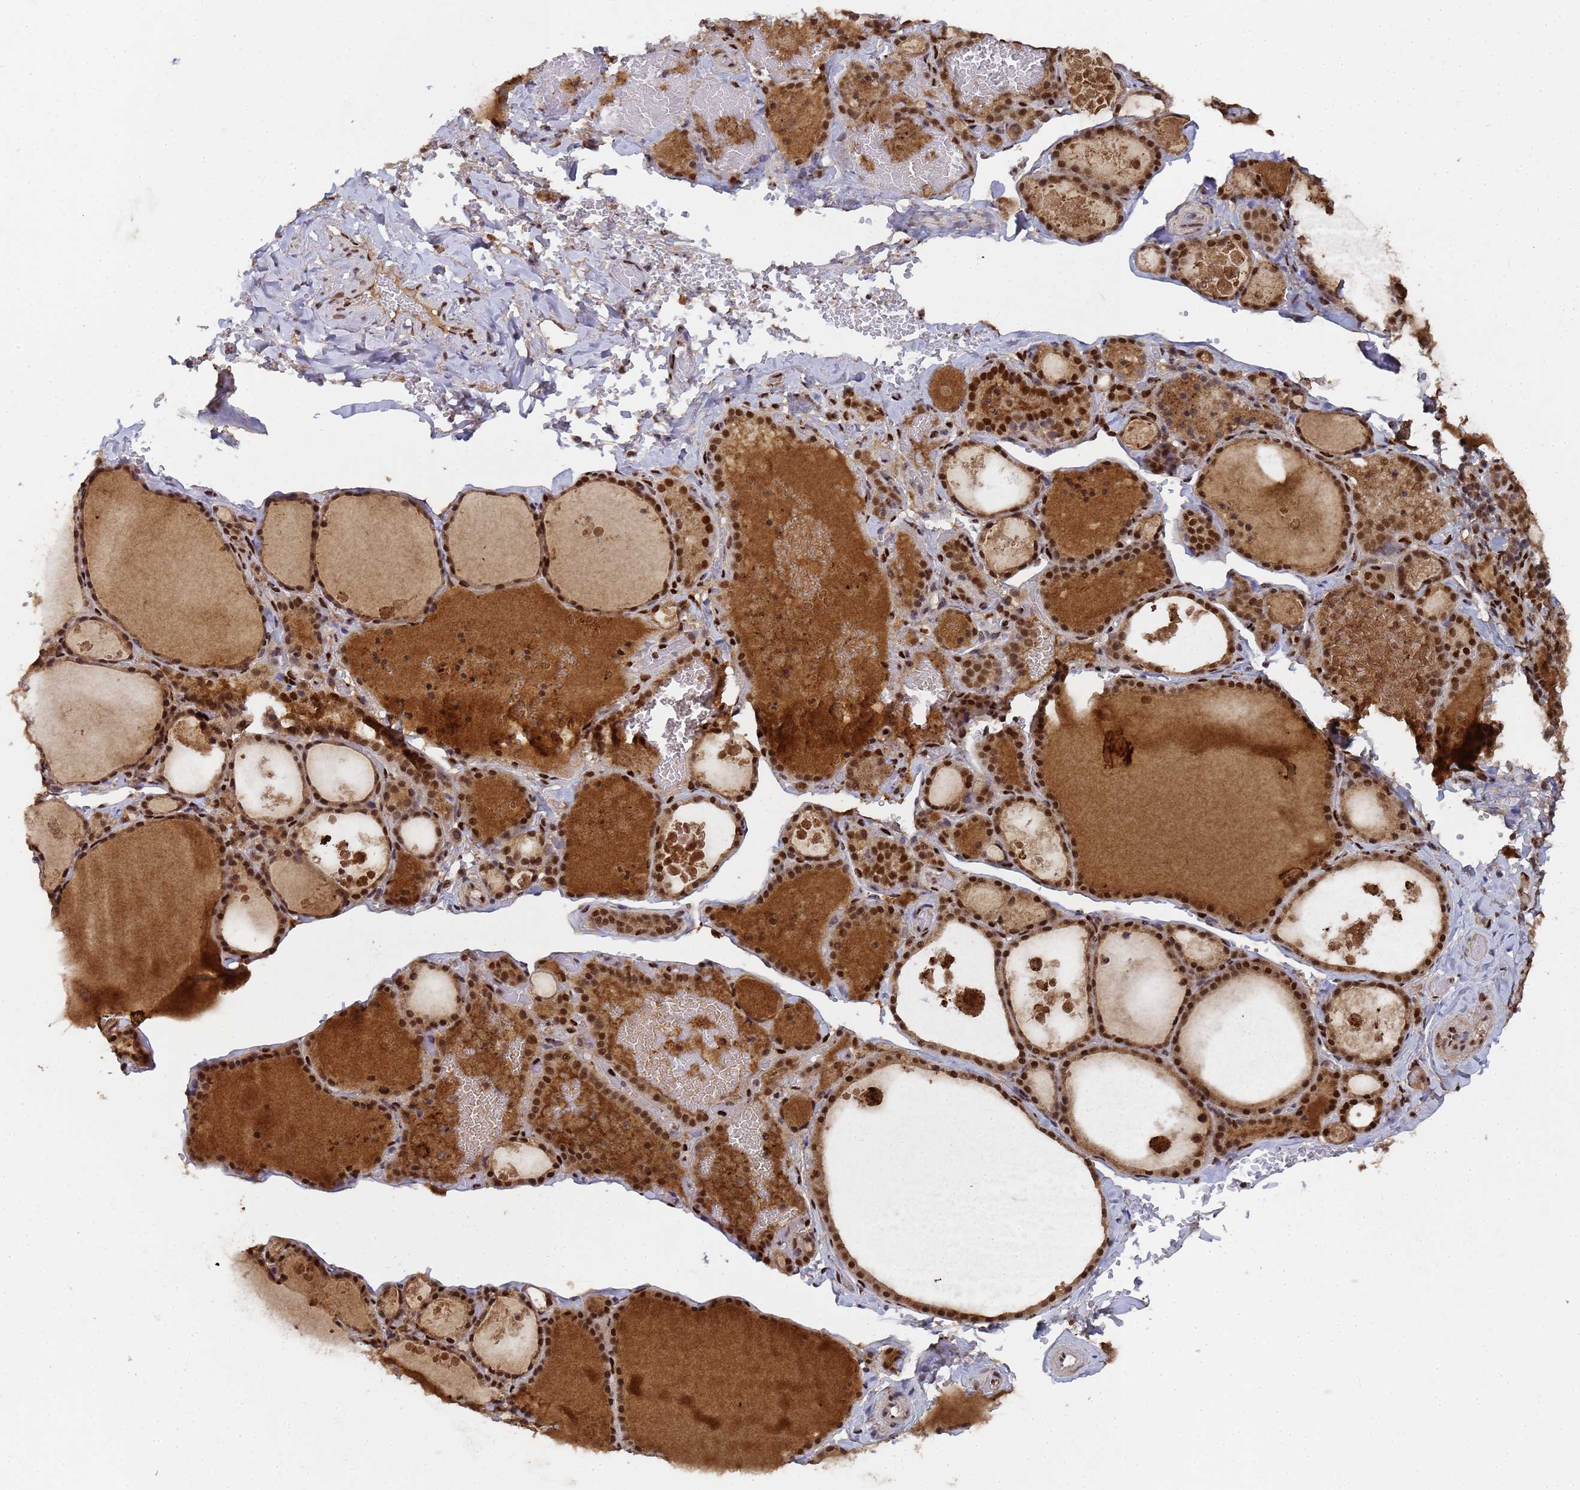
{"staining": {"intensity": "strong", "quantity": ">75%", "location": "cytoplasmic/membranous,nuclear"}, "tissue": "thyroid gland", "cell_type": "Glandular cells", "image_type": "normal", "snomed": [{"axis": "morphology", "description": "Normal tissue, NOS"}, {"axis": "topography", "description": "Thyroid gland"}], "caption": "Thyroid gland stained for a protein (brown) exhibits strong cytoplasmic/membranous,nuclear positive expression in approximately >75% of glandular cells.", "gene": "SECISBP2", "patient": {"sex": "male", "age": 56}}